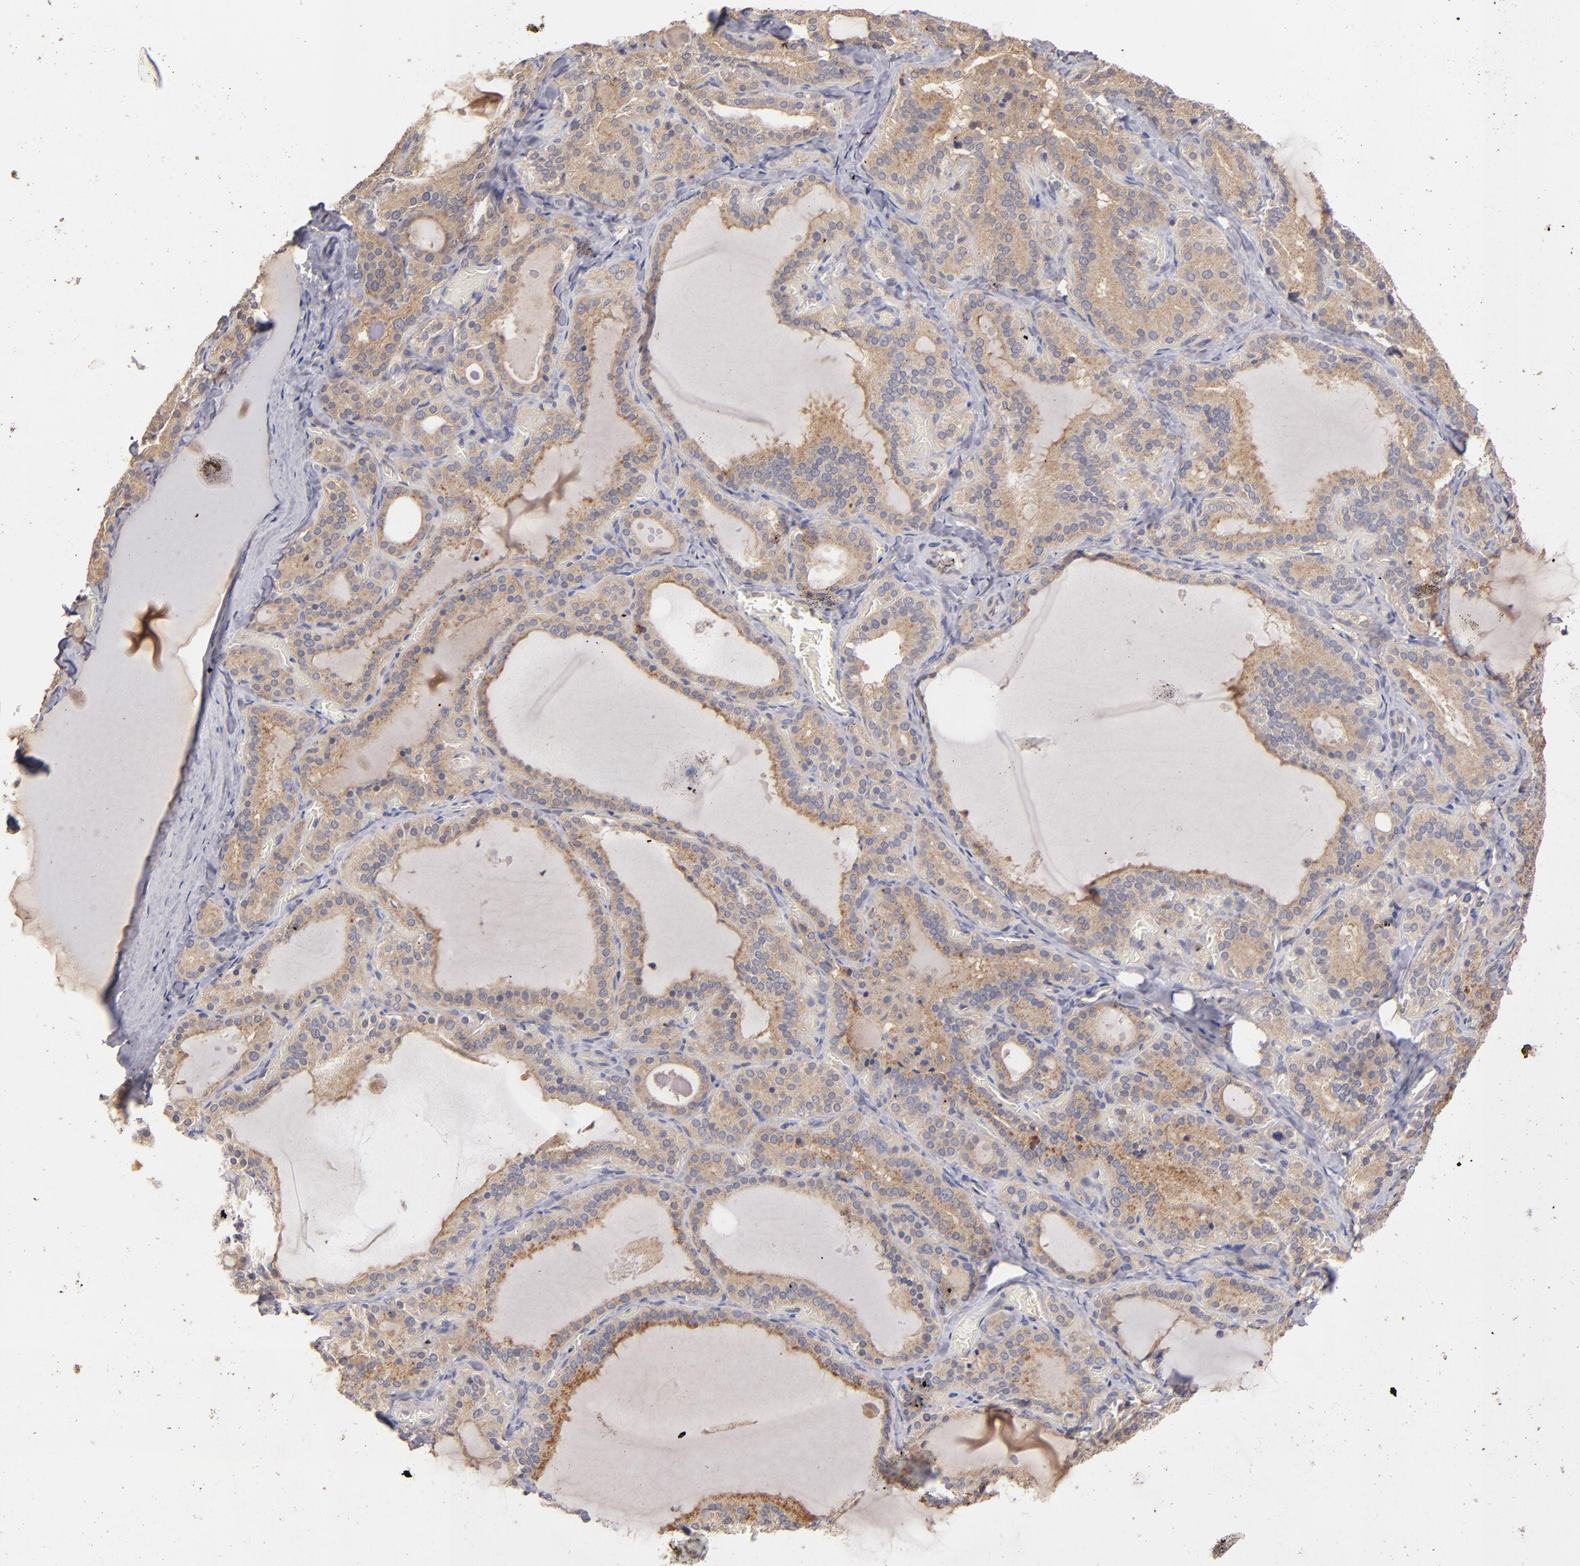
{"staining": {"intensity": "moderate", "quantity": ">75%", "location": "cytoplasmic/membranous"}, "tissue": "thyroid gland", "cell_type": "Glandular cells", "image_type": "normal", "snomed": [{"axis": "morphology", "description": "Normal tissue, NOS"}, {"axis": "topography", "description": "Thyroid gland"}], "caption": "A high-resolution photomicrograph shows immunohistochemistry staining of normal thyroid gland, which demonstrates moderate cytoplasmic/membranous staining in approximately >75% of glandular cells.", "gene": "UPF3B", "patient": {"sex": "female", "age": 33}}